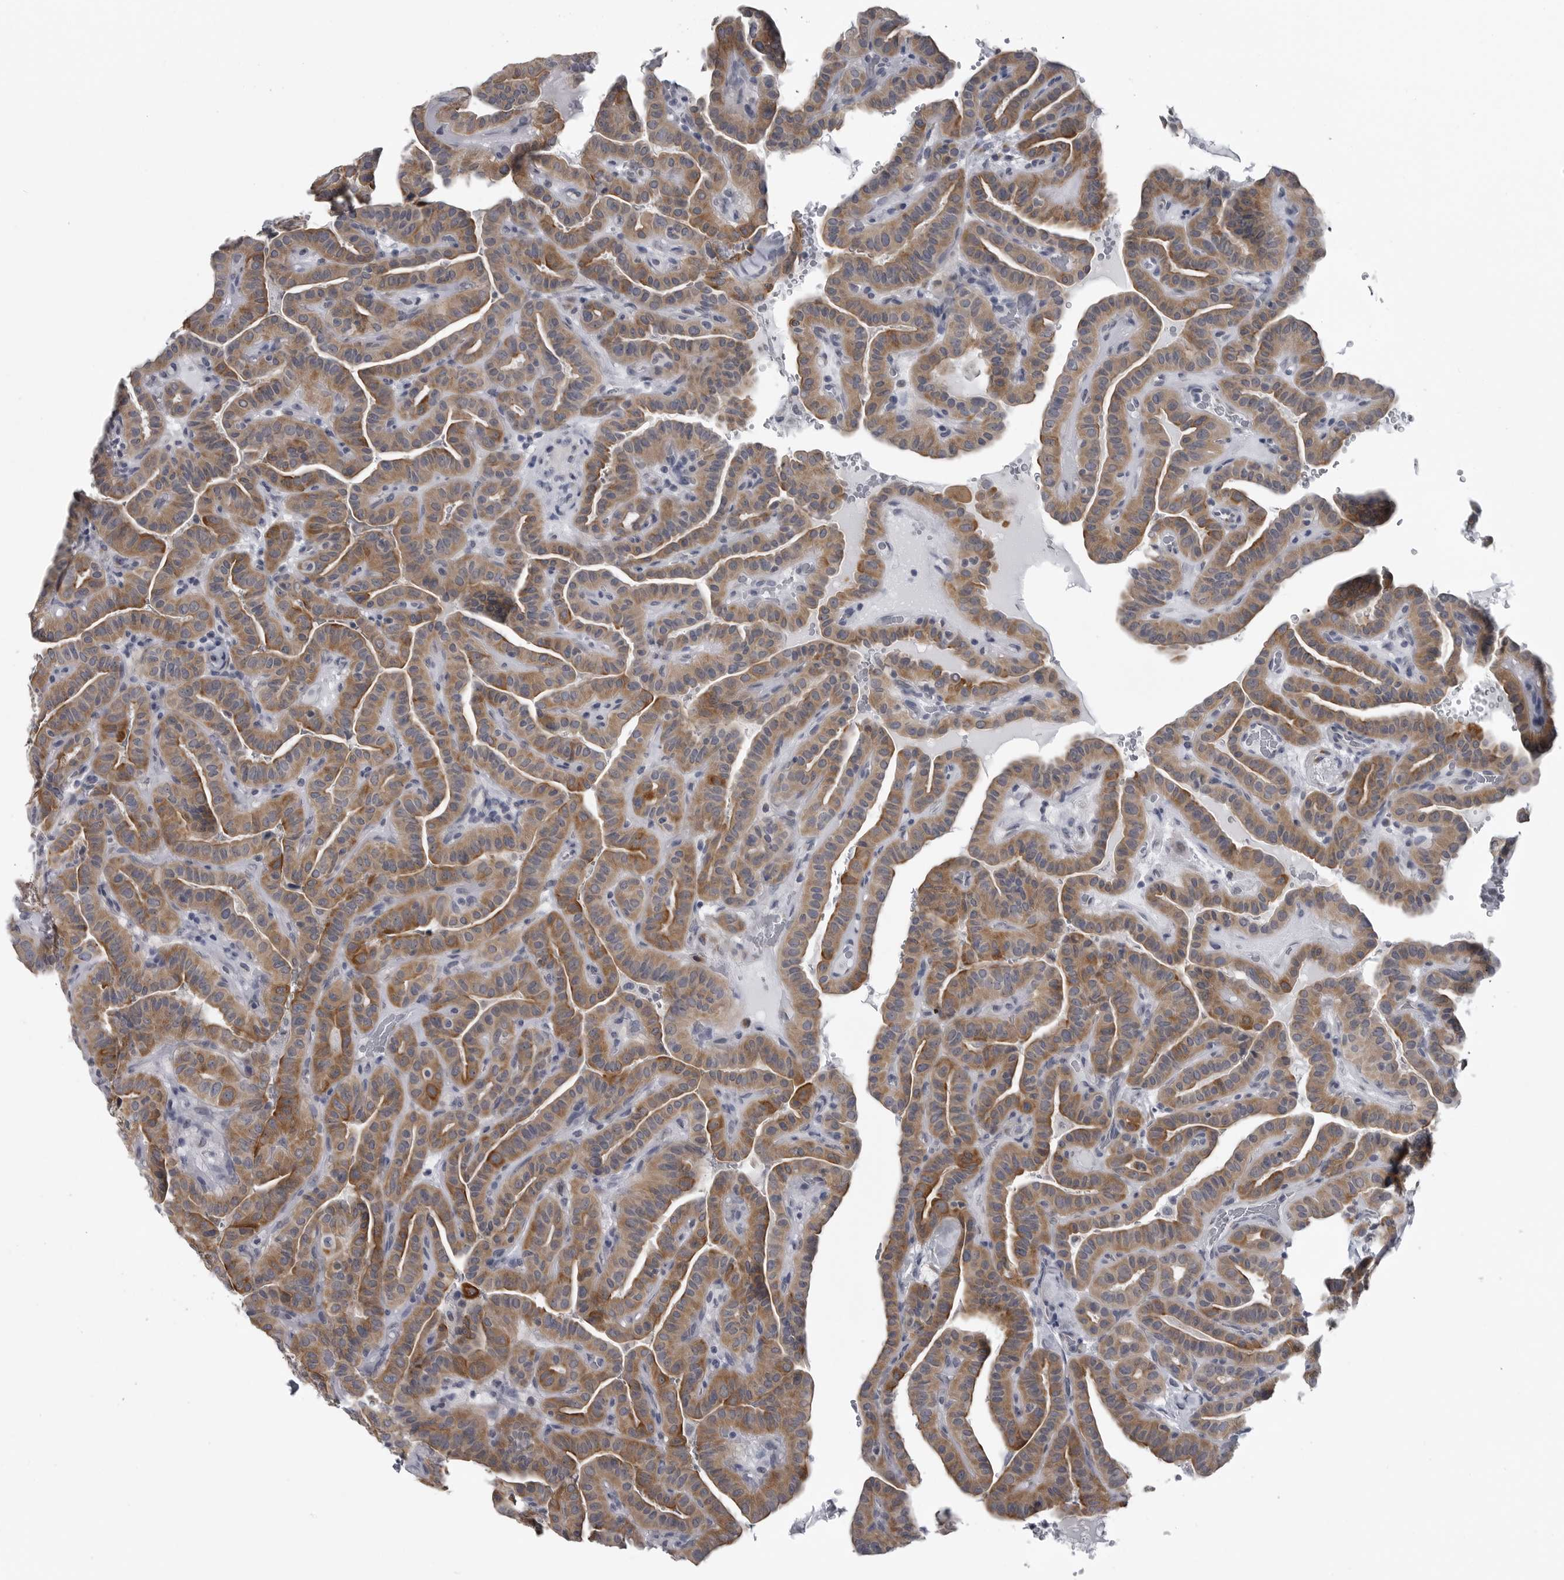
{"staining": {"intensity": "moderate", "quantity": ">75%", "location": "cytoplasmic/membranous"}, "tissue": "thyroid cancer", "cell_type": "Tumor cells", "image_type": "cancer", "snomed": [{"axis": "morphology", "description": "Papillary adenocarcinoma, NOS"}, {"axis": "topography", "description": "Thyroid gland"}], "caption": "An immunohistochemistry photomicrograph of tumor tissue is shown. Protein staining in brown shows moderate cytoplasmic/membranous positivity in papillary adenocarcinoma (thyroid) within tumor cells.", "gene": "MYOC", "patient": {"sex": "male", "age": 77}}